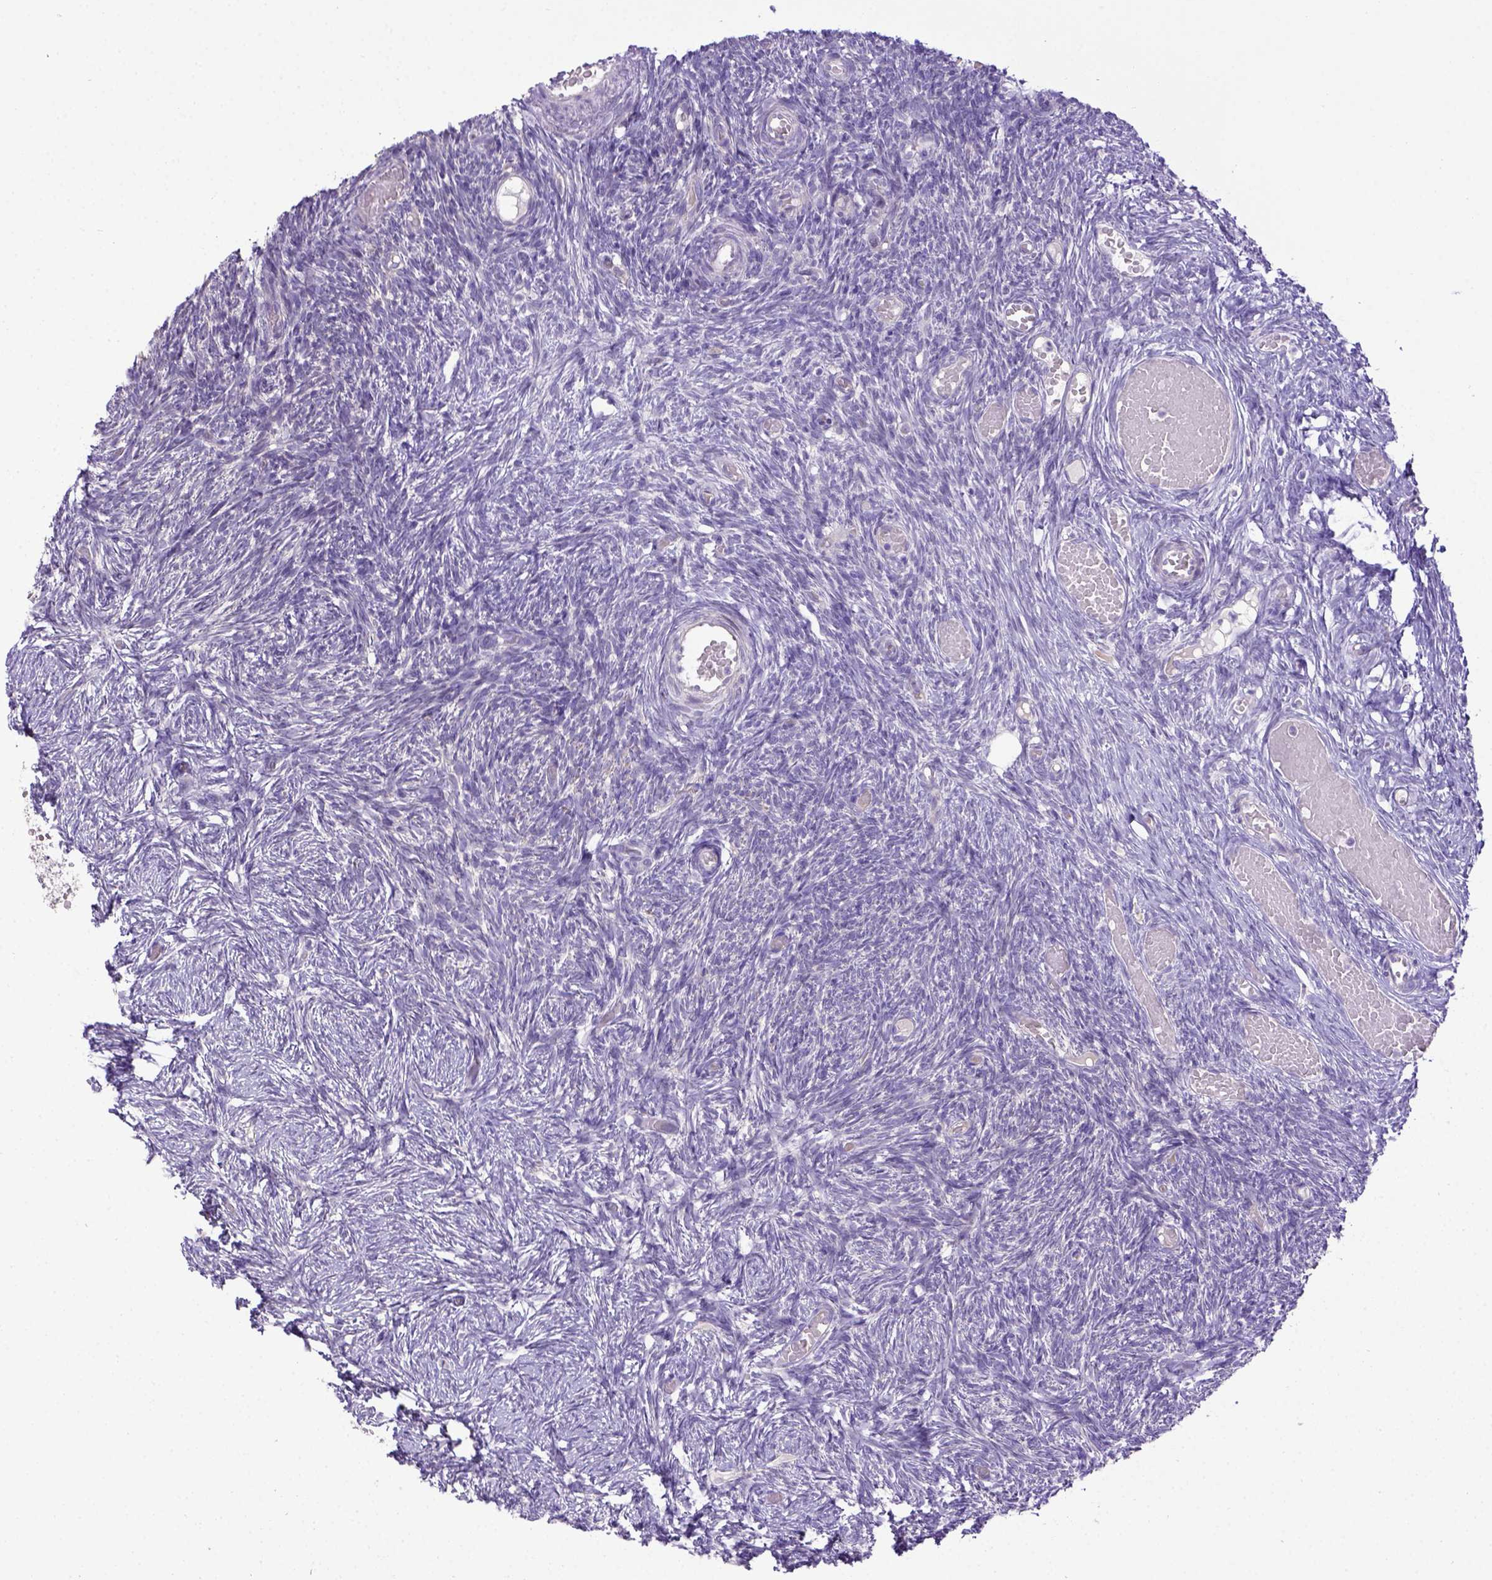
{"staining": {"intensity": "negative", "quantity": "none", "location": "none"}, "tissue": "ovary", "cell_type": "Ovarian stroma cells", "image_type": "normal", "snomed": [{"axis": "morphology", "description": "Normal tissue, NOS"}, {"axis": "topography", "description": "Ovary"}], "caption": "Protein analysis of normal ovary reveals no significant positivity in ovarian stroma cells. (Brightfield microscopy of DAB IHC at high magnification).", "gene": "CD40", "patient": {"sex": "female", "age": 39}}